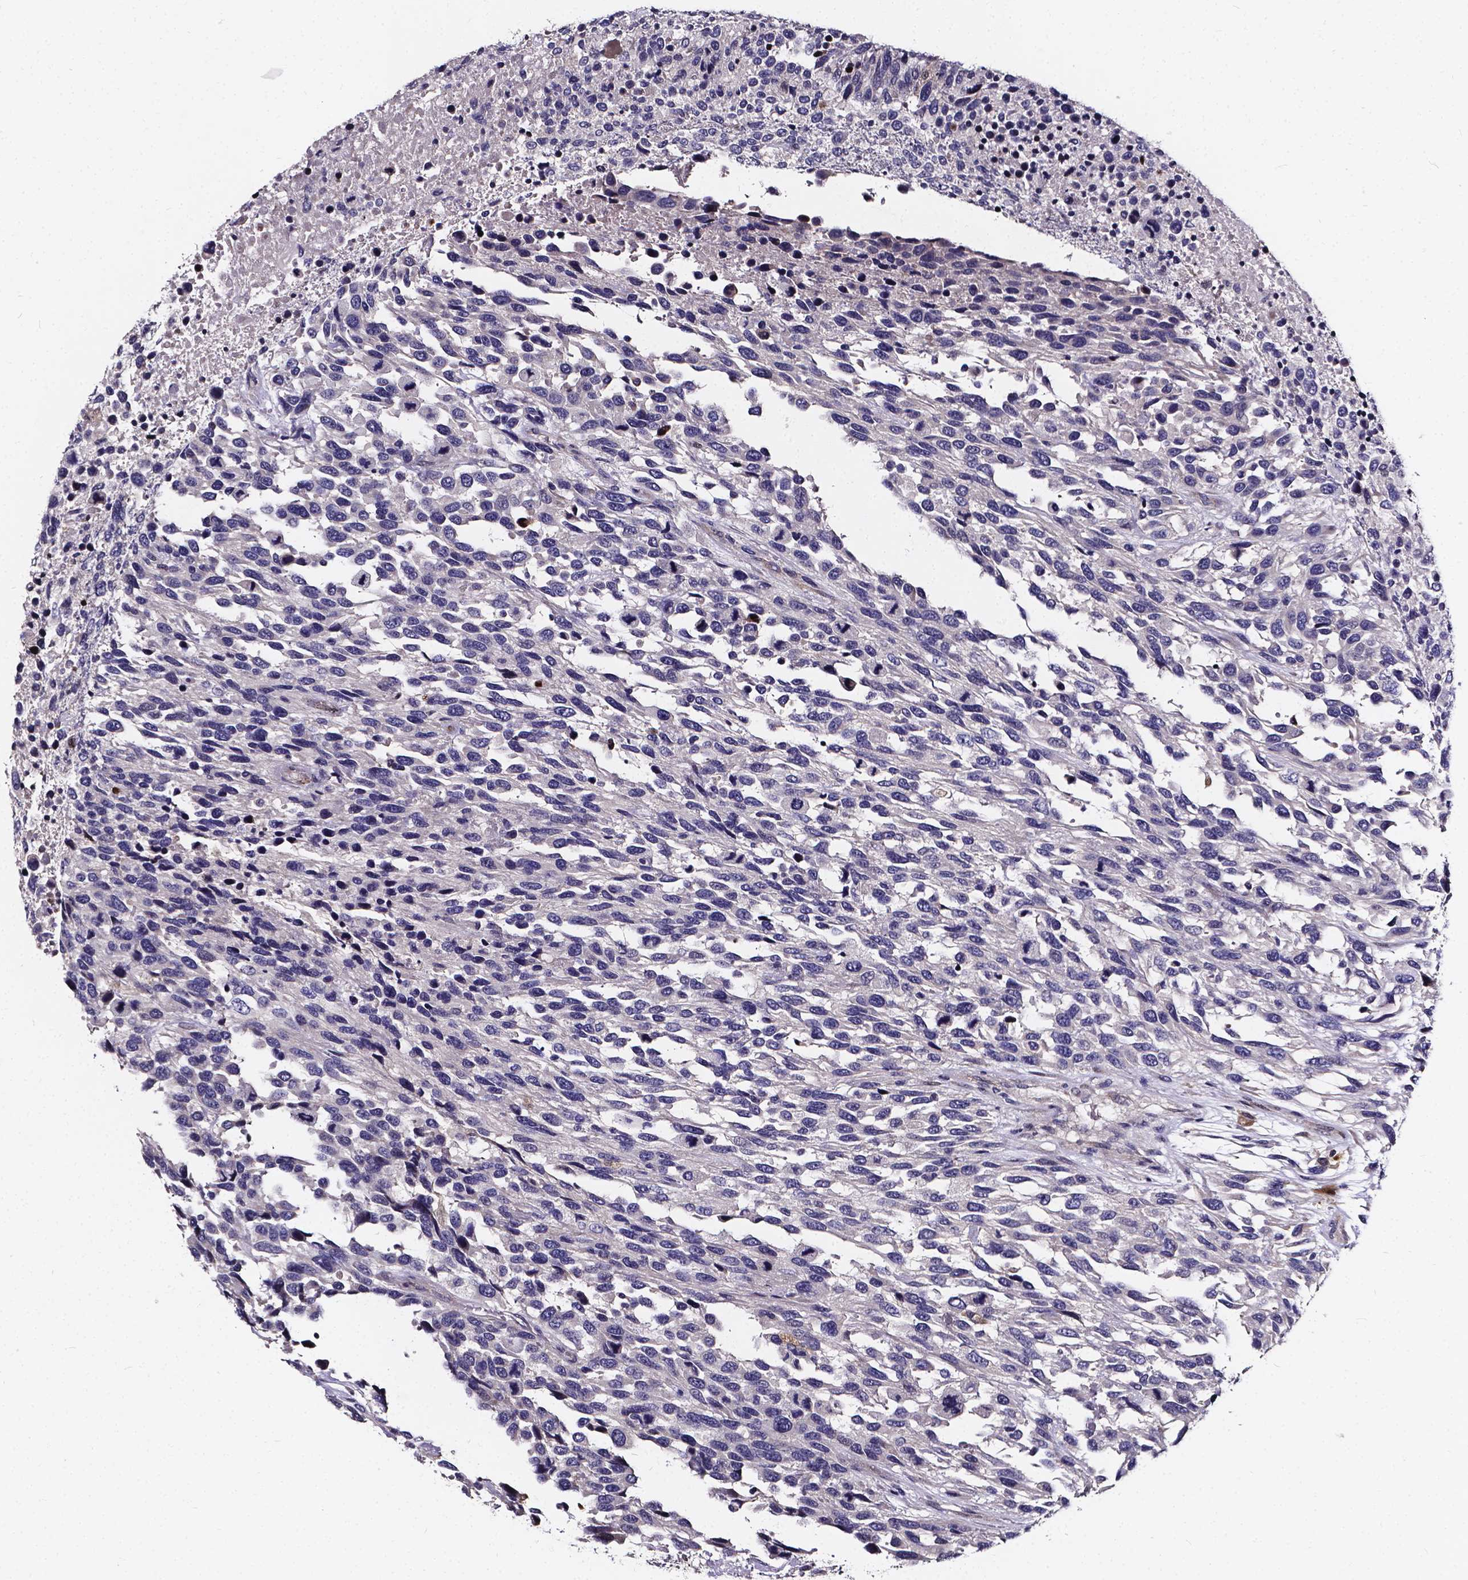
{"staining": {"intensity": "negative", "quantity": "none", "location": "none"}, "tissue": "urothelial cancer", "cell_type": "Tumor cells", "image_type": "cancer", "snomed": [{"axis": "morphology", "description": "Urothelial carcinoma, High grade"}, {"axis": "topography", "description": "Urinary bladder"}], "caption": "DAB (3,3'-diaminobenzidine) immunohistochemical staining of urothelial cancer shows no significant positivity in tumor cells.", "gene": "SOWAHA", "patient": {"sex": "female", "age": 70}}